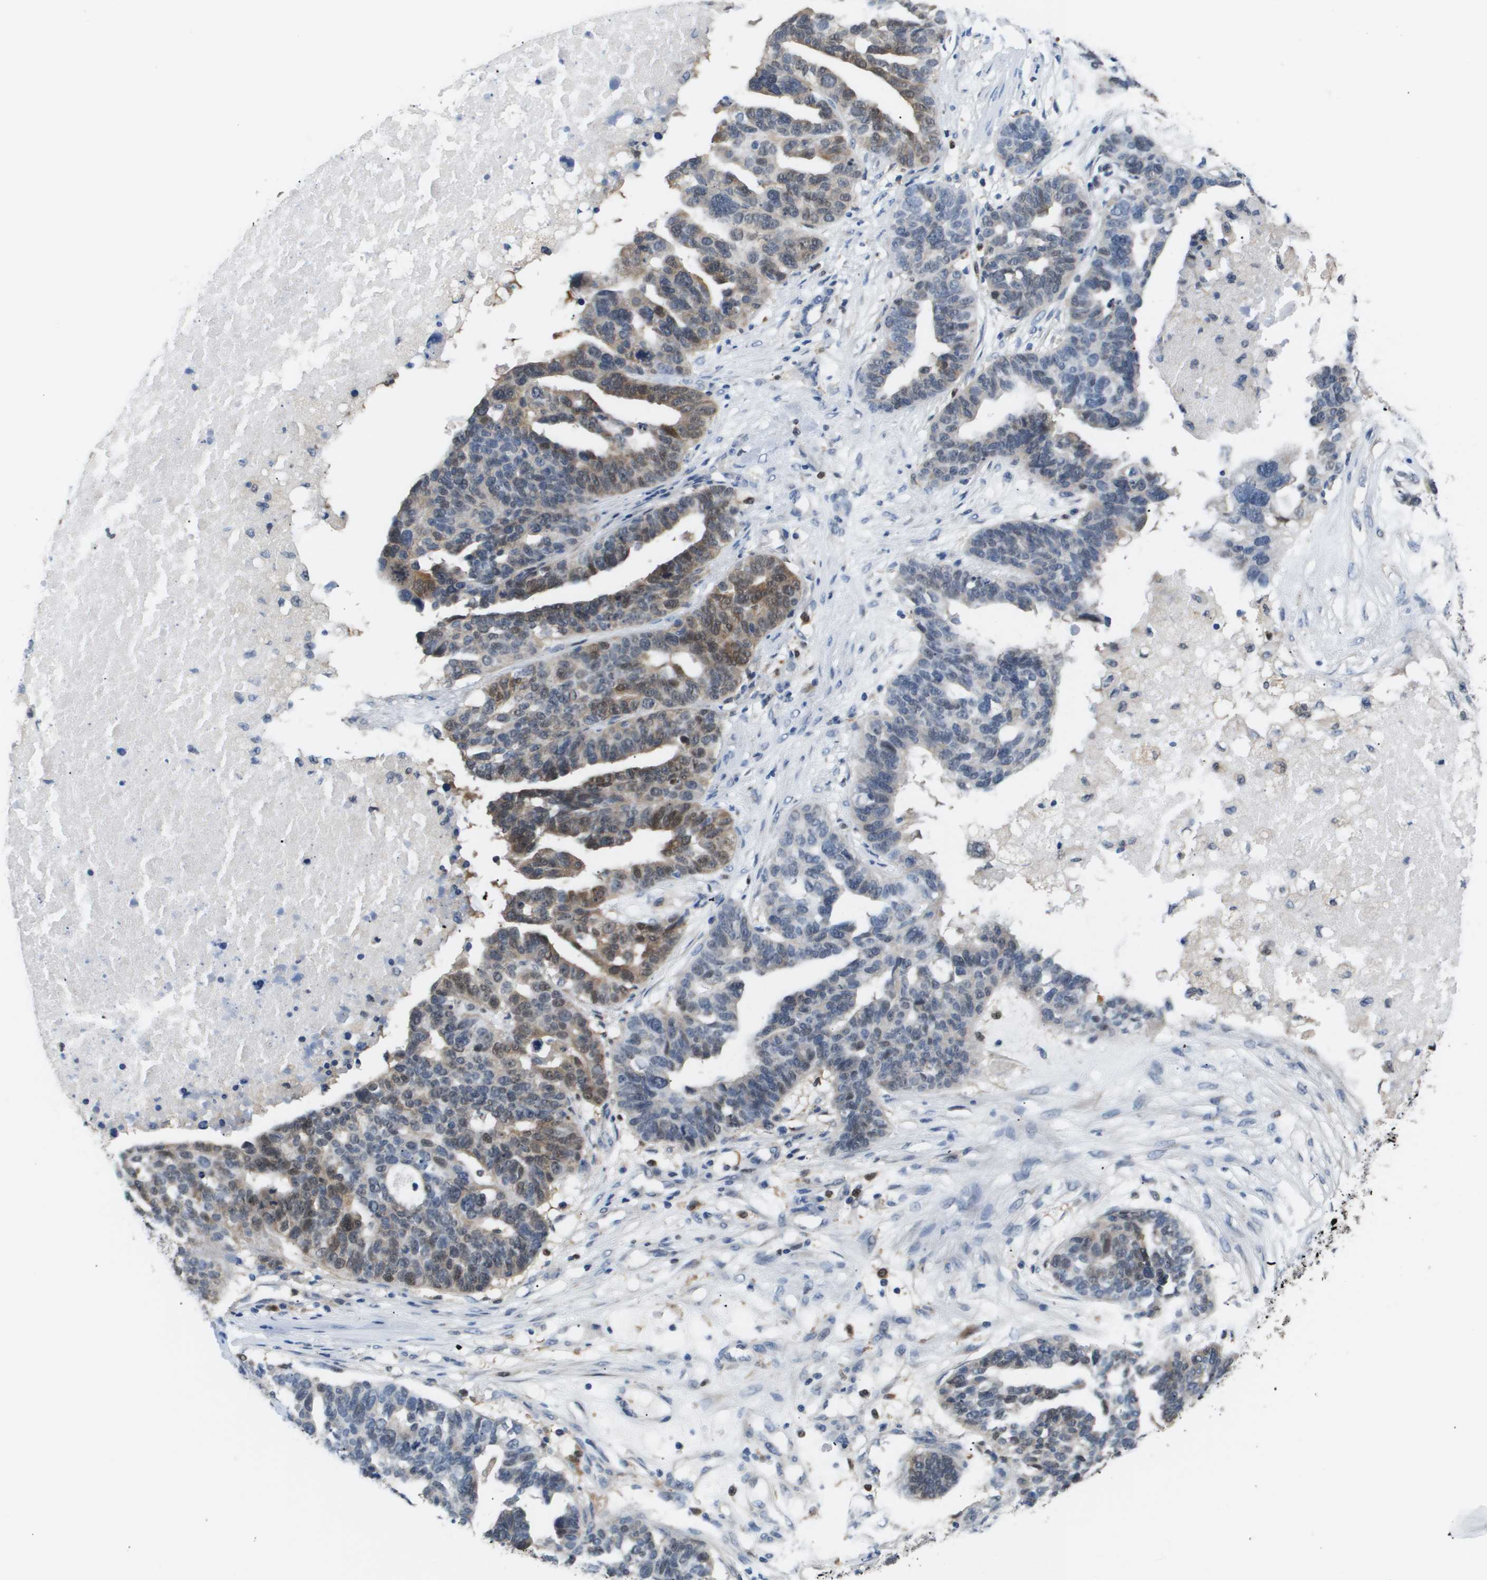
{"staining": {"intensity": "moderate", "quantity": "<25%", "location": "cytoplasmic/membranous,nuclear"}, "tissue": "ovarian cancer", "cell_type": "Tumor cells", "image_type": "cancer", "snomed": [{"axis": "morphology", "description": "Cystadenocarcinoma, serous, NOS"}, {"axis": "topography", "description": "Ovary"}], "caption": "Immunohistochemistry of ovarian cancer (serous cystadenocarcinoma) reveals low levels of moderate cytoplasmic/membranous and nuclear expression in approximately <25% of tumor cells.", "gene": "AKR1A1", "patient": {"sex": "female", "age": 59}}